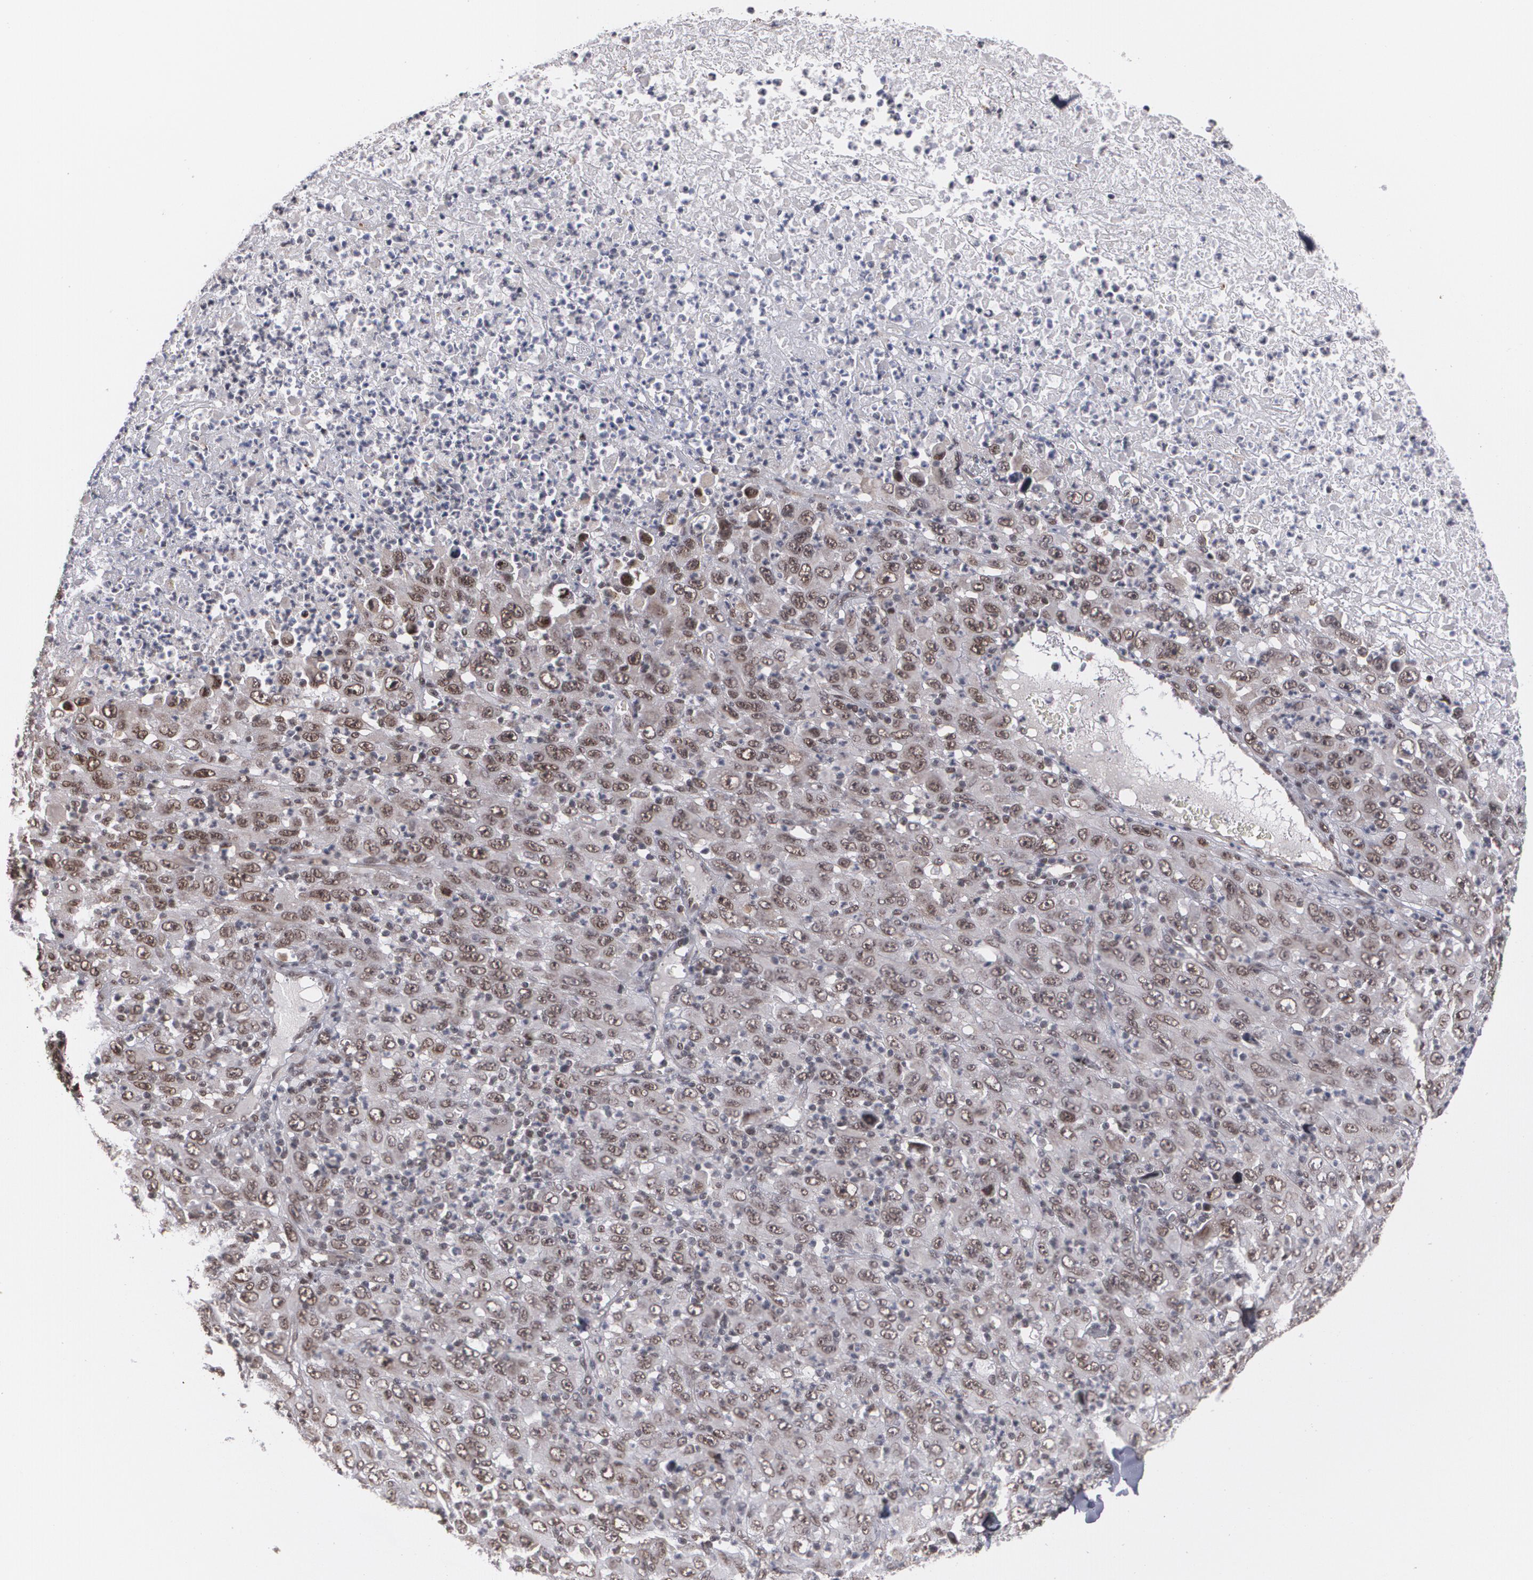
{"staining": {"intensity": "moderate", "quantity": ">75%", "location": "nuclear"}, "tissue": "melanoma", "cell_type": "Tumor cells", "image_type": "cancer", "snomed": [{"axis": "morphology", "description": "Malignant melanoma, Metastatic site"}, {"axis": "topography", "description": "Skin"}], "caption": "Melanoma stained with a protein marker reveals moderate staining in tumor cells.", "gene": "ZNF75A", "patient": {"sex": "female", "age": 56}}